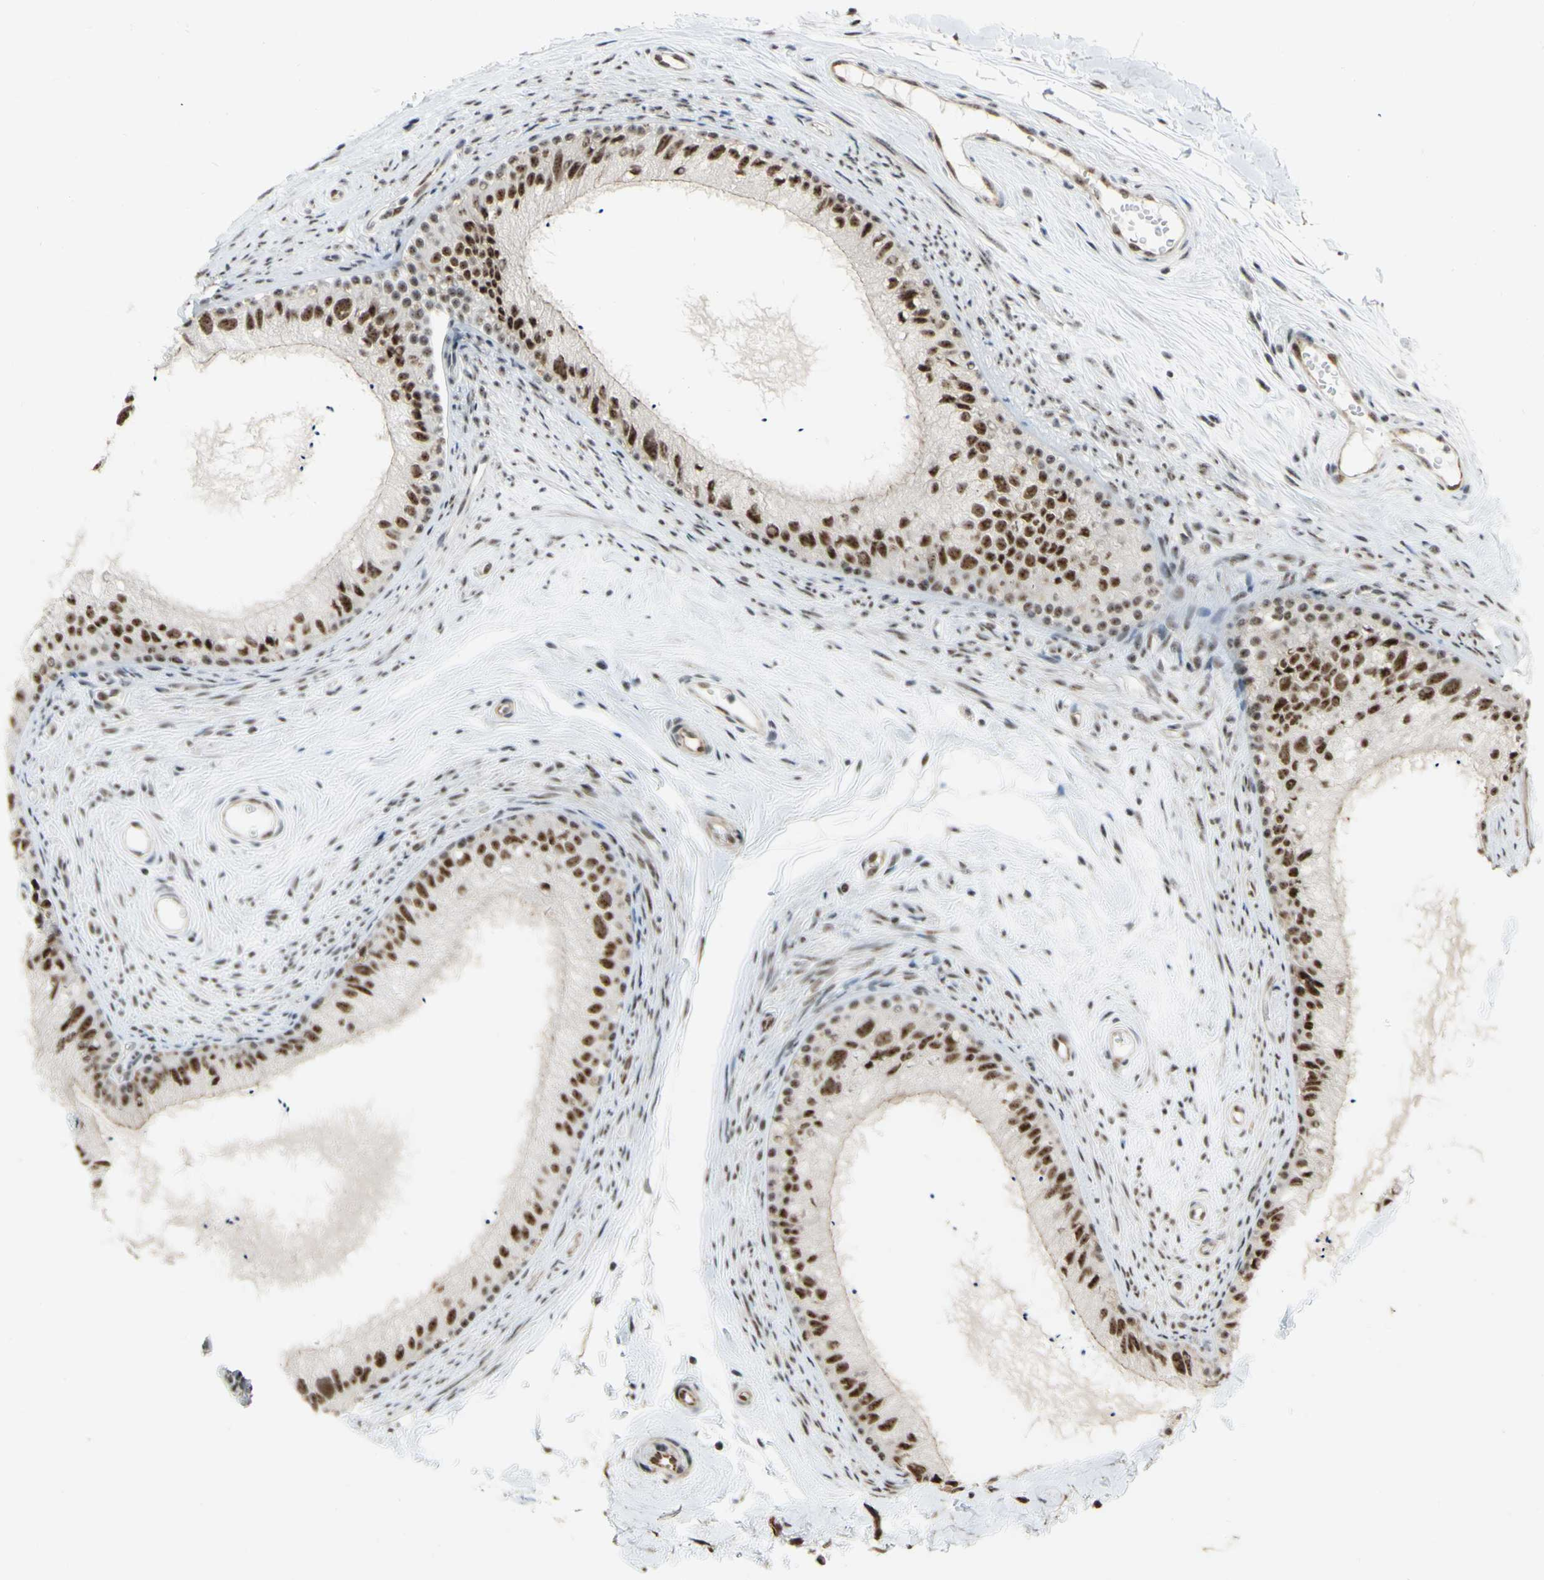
{"staining": {"intensity": "strong", "quantity": ">75%", "location": "nuclear"}, "tissue": "epididymis", "cell_type": "Glandular cells", "image_type": "normal", "snomed": [{"axis": "morphology", "description": "Normal tissue, NOS"}, {"axis": "topography", "description": "Epididymis"}], "caption": "Epididymis stained with immunohistochemistry (IHC) shows strong nuclear positivity in about >75% of glandular cells. The protein of interest is stained brown, and the nuclei are stained in blue (DAB IHC with brightfield microscopy, high magnification).", "gene": "SAP18", "patient": {"sex": "male", "age": 56}}